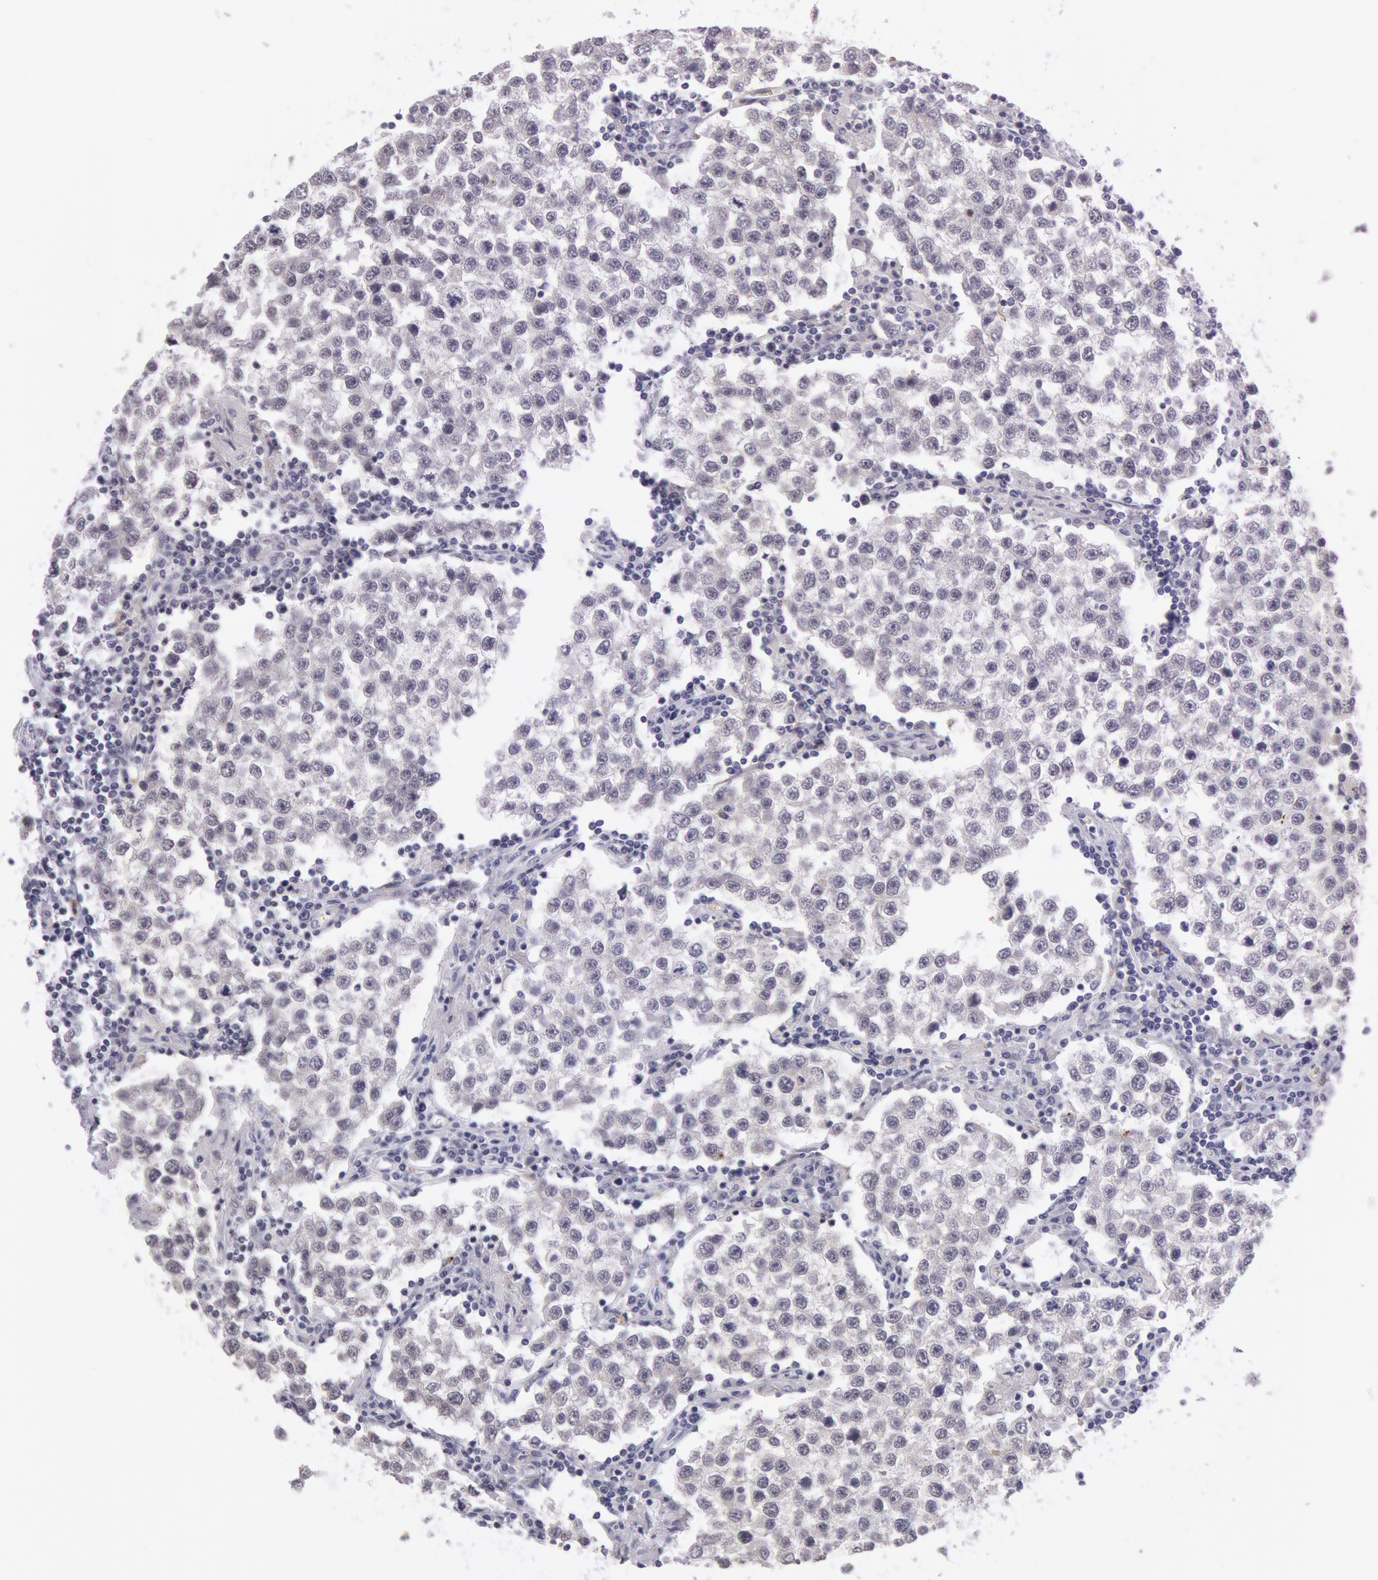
{"staining": {"intensity": "negative", "quantity": "none", "location": "none"}, "tissue": "testis cancer", "cell_type": "Tumor cells", "image_type": "cancer", "snomed": [{"axis": "morphology", "description": "Seminoma, NOS"}, {"axis": "topography", "description": "Testis"}], "caption": "This is an immunohistochemistry micrograph of human testis seminoma. There is no expression in tumor cells.", "gene": "KDM6A", "patient": {"sex": "male", "age": 36}}